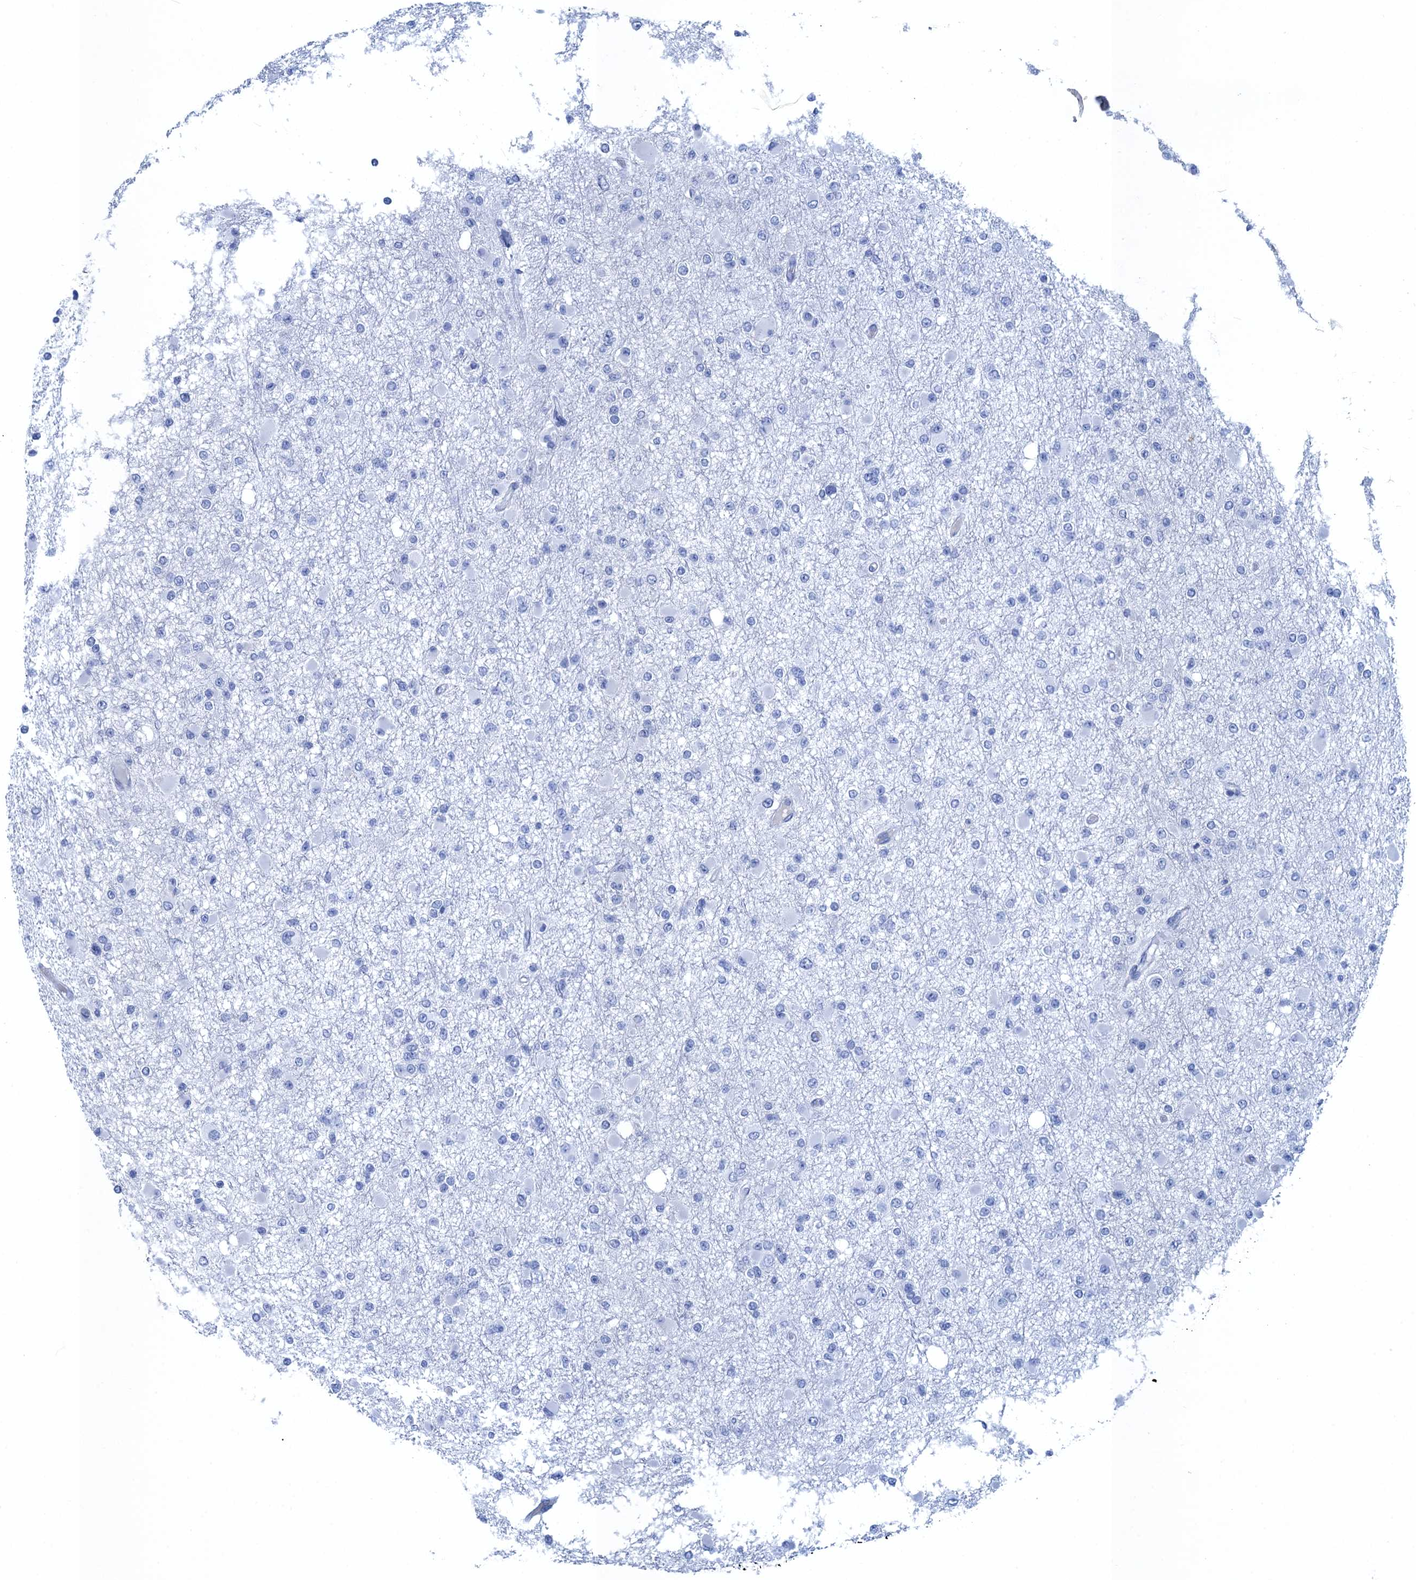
{"staining": {"intensity": "negative", "quantity": "none", "location": "none"}, "tissue": "glioma", "cell_type": "Tumor cells", "image_type": "cancer", "snomed": [{"axis": "morphology", "description": "Glioma, malignant, Low grade"}, {"axis": "topography", "description": "Brain"}], "caption": "Micrograph shows no protein expression in tumor cells of glioma tissue. The staining is performed using DAB (3,3'-diaminobenzidine) brown chromogen with nuclei counter-stained in using hematoxylin.", "gene": "CALML5", "patient": {"sex": "female", "age": 22}}